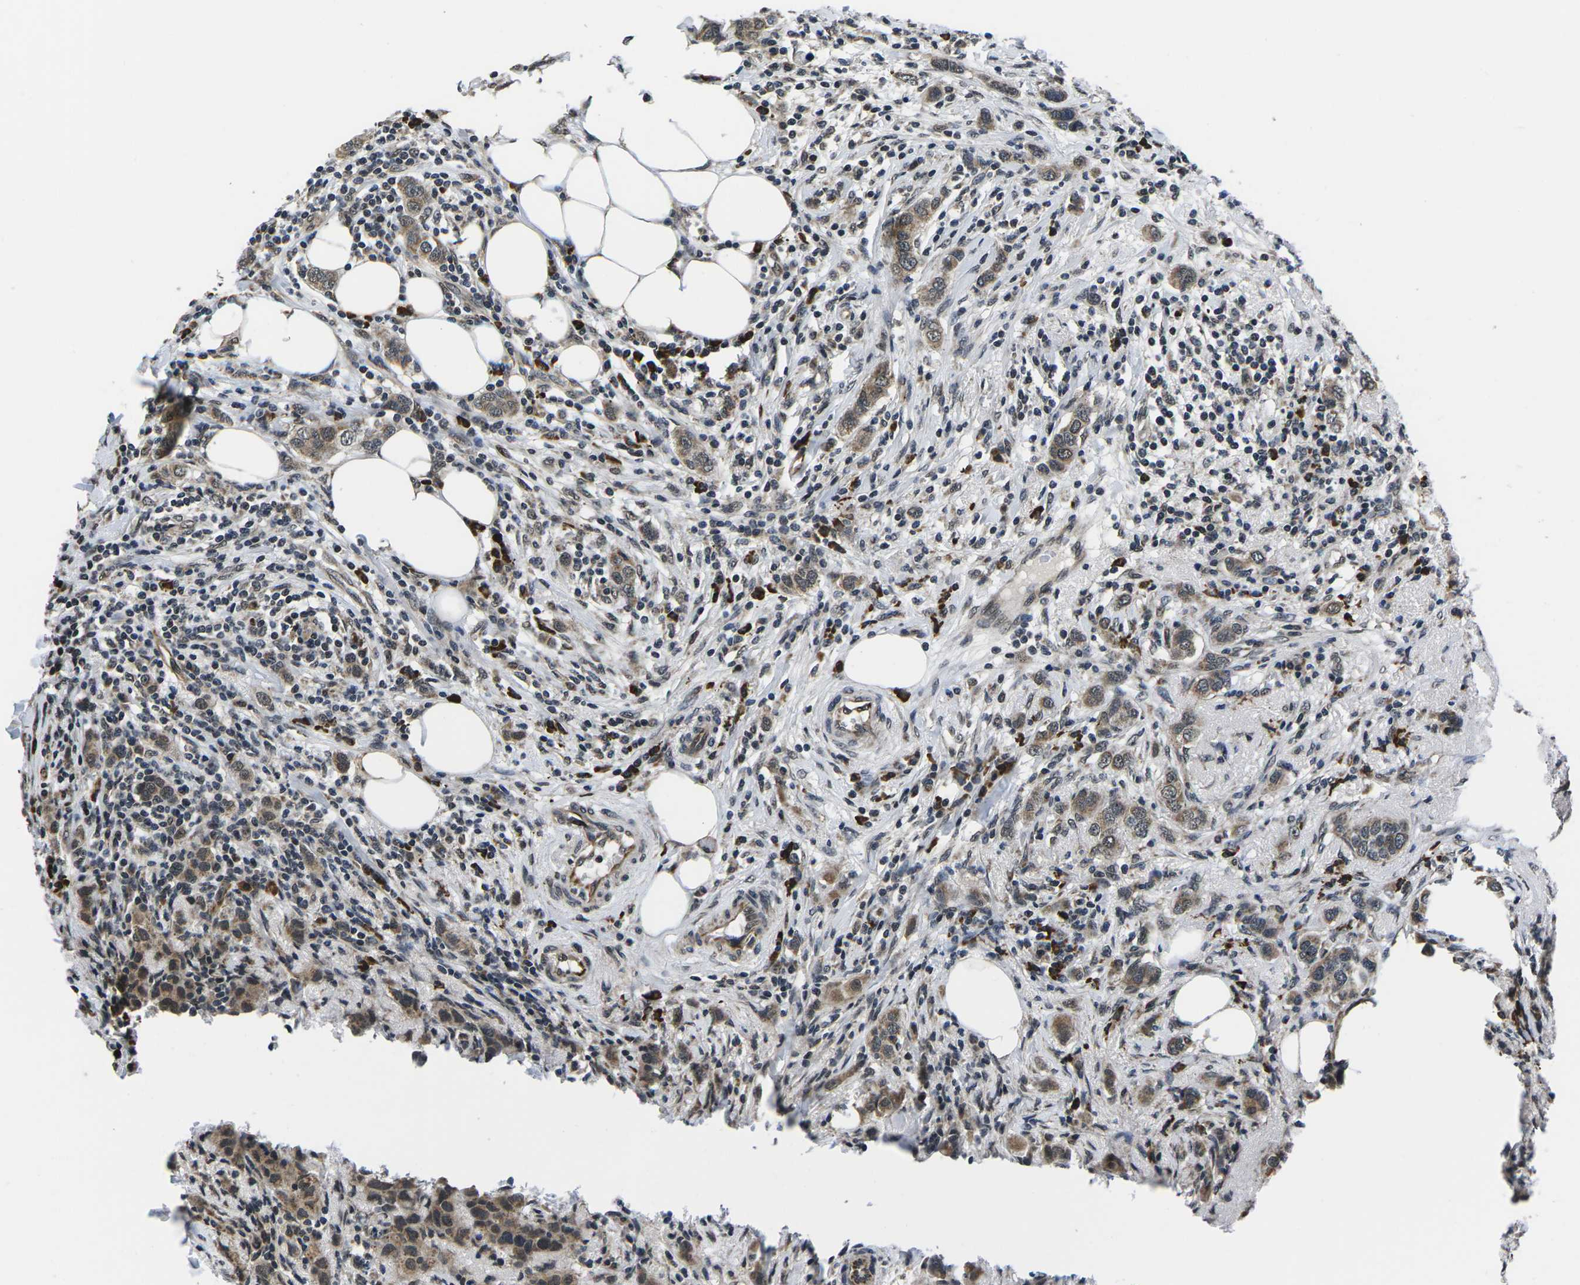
{"staining": {"intensity": "weak", "quantity": "25%-75%", "location": "cytoplasmic/membranous,nuclear"}, "tissue": "breast cancer", "cell_type": "Tumor cells", "image_type": "cancer", "snomed": [{"axis": "morphology", "description": "Duct carcinoma"}, {"axis": "topography", "description": "Breast"}], "caption": "Immunohistochemistry (IHC) micrograph of infiltrating ductal carcinoma (breast) stained for a protein (brown), which shows low levels of weak cytoplasmic/membranous and nuclear staining in about 25%-75% of tumor cells.", "gene": "CCNE1", "patient": {"sex": "female", "age": 50}}